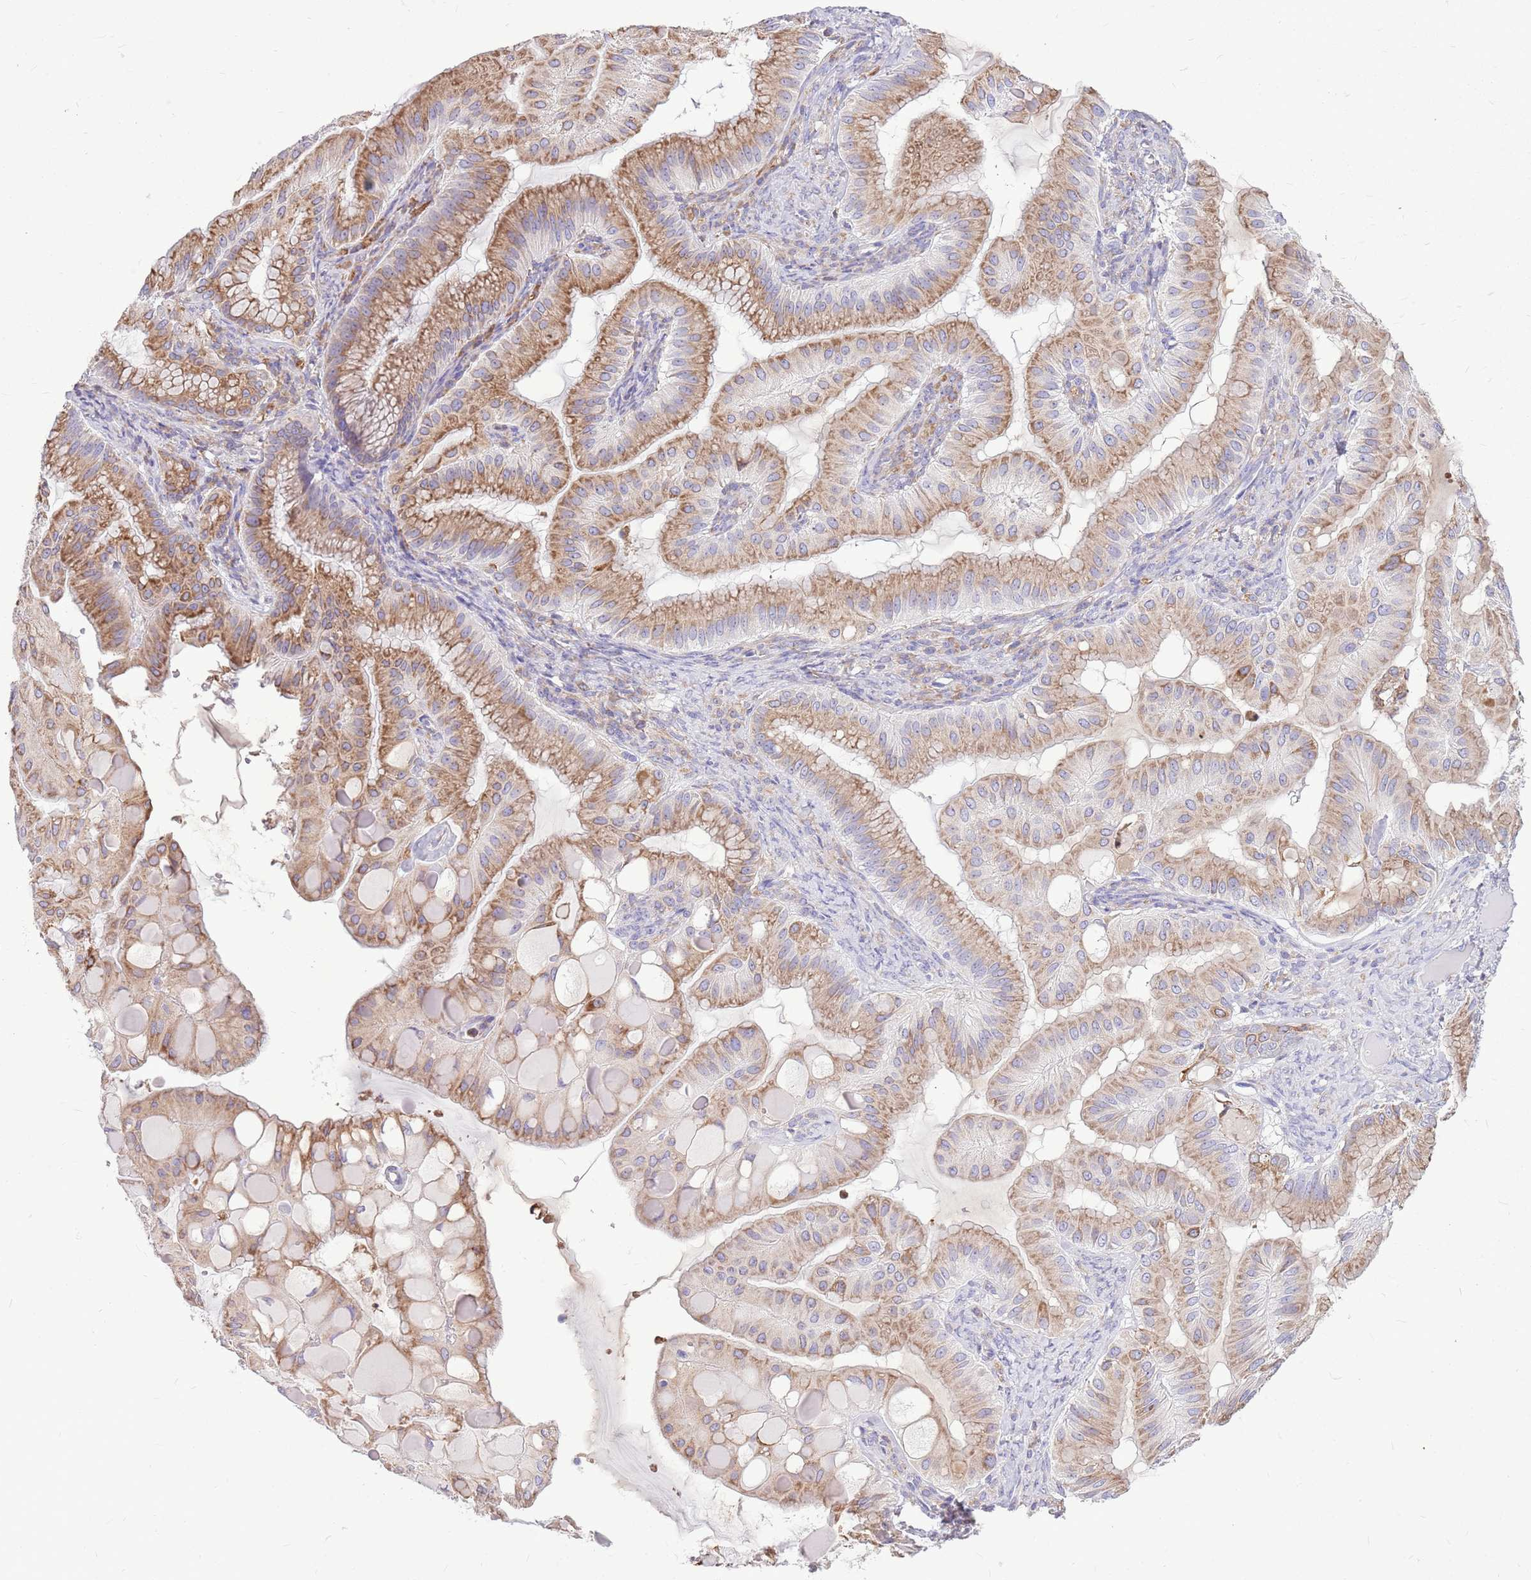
{"staining": {"intensity": "moderate", "quantity": ">75%", "location": "cytoplasmic/membranous"}, "tissue": "ovarian cancer", "cell_type": "Tumor cells", "image_type": "cancer", "snomed": [{"axis": "morphology", "description": "Cystadenocarcinoma, mucinous, NOS"}, {"axis": "topography", "description": "Ovary"}], "caption": "The image reveals a brown stain indicating the presence of a protein in the cytoplasmic/membranous of tumor cells in ovarian cancer (mucinous cystadenocarcinoma). Nuclei are stained in blue.", "gene": "KCTD19", "patient": {"sex": "female", "age": 61}}